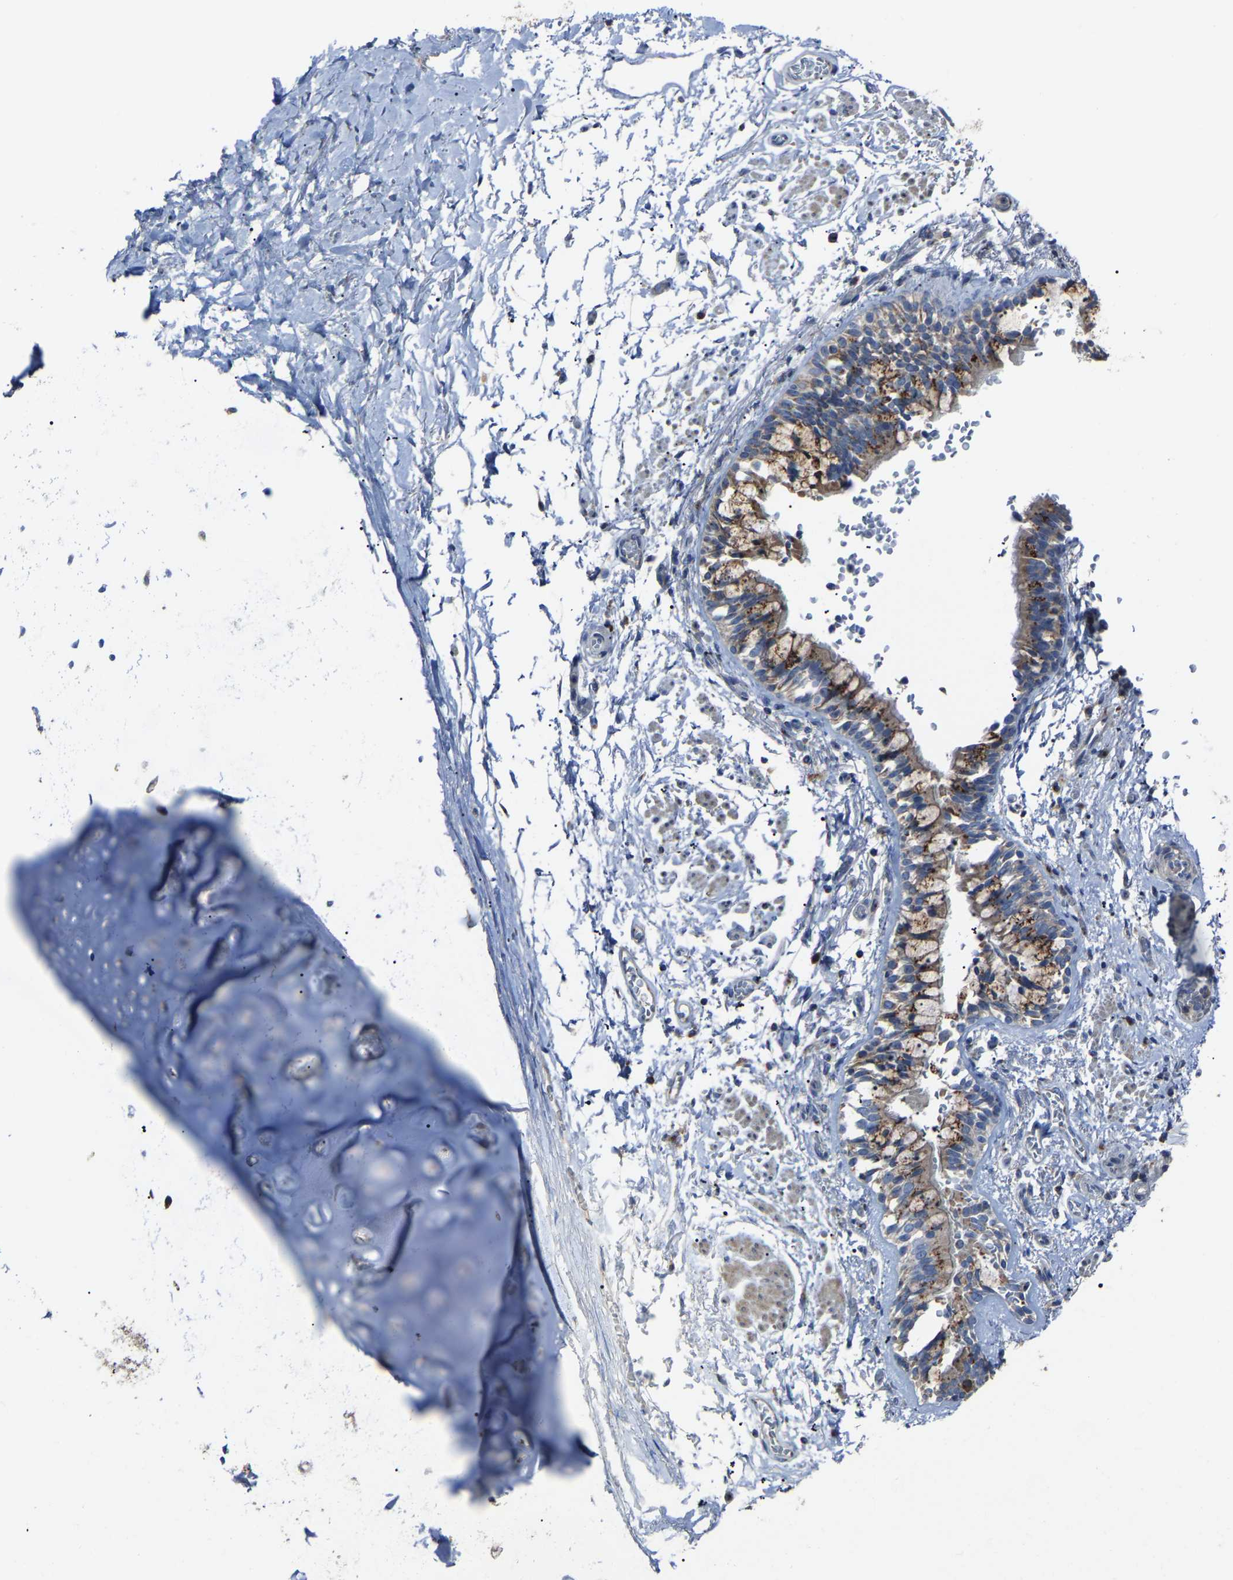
{"staining": {"intensity": "moderate", "quantity": "<25%", "location": "cytoplasmic/membranous"}, "tissue": "adipose tissue", "cell_type": "Adipocytes", "image_type": "normal", "snomed": [{"axis": "morphology", "description": "Normal tissue, NOS"}, {"axis": "topography", "description": "Cartilage tissue"}, {"axis": "topography", "description": "Lung"}], "caption": "A histopathology image of human adipose tissue stained for a protein displays moderate cytoplasmic/membranous brown staining in adipocytes. The protein is stained brown, and the nuclei are stained in blue (DAB IHC with brightfield microscopy, high magnification).", "gene": "CANT1", "patient": {"sex": "female", "age": 77}}